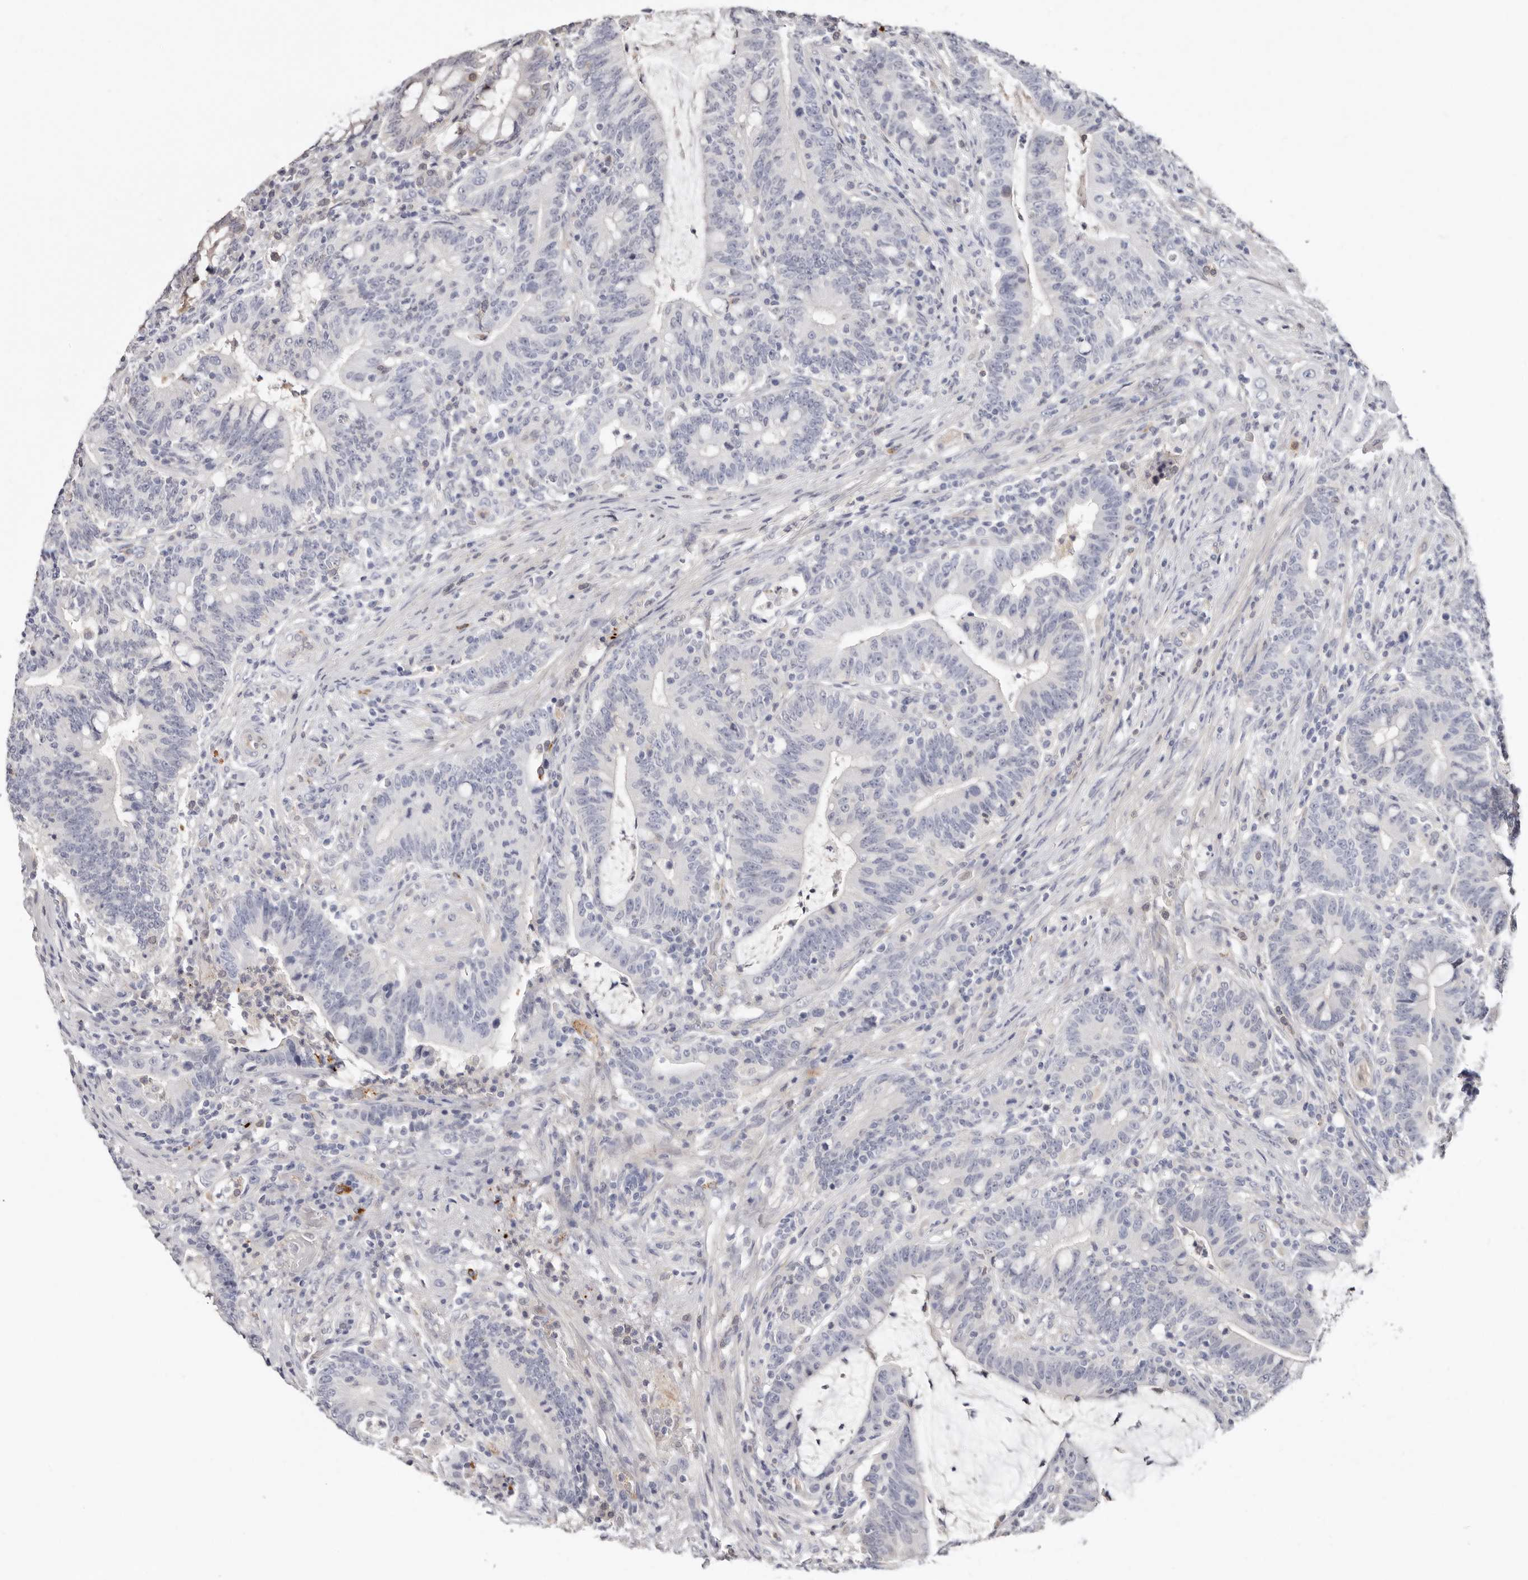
{"staining": {"intensity": "negative", "quantity": "none", "location": "none"}, "tissue": "colorectal cancer", "cell_type": "Tumor cells", "image_type": "cancer", "snomed": [{"axis": "morphology", "description": "Adenocarcinoma, NOS"}, {"axis": "topography", "description": "Colon"}], "caption": "DAB (3,3'-diaminobenzidine) immunohistochemical staining of human adenocarcinoma (colorectal) exhibits no significant staining in tumor cells. Brightfield microscopy of immunohistochemistry (IHC) stained with DAB (3,3'-diaminobenzidine) (brown) and hematoxylin (blue), captured at high magnification.", "gene": "PKDCC", "patient": {"sex": "female", "age": 66}}